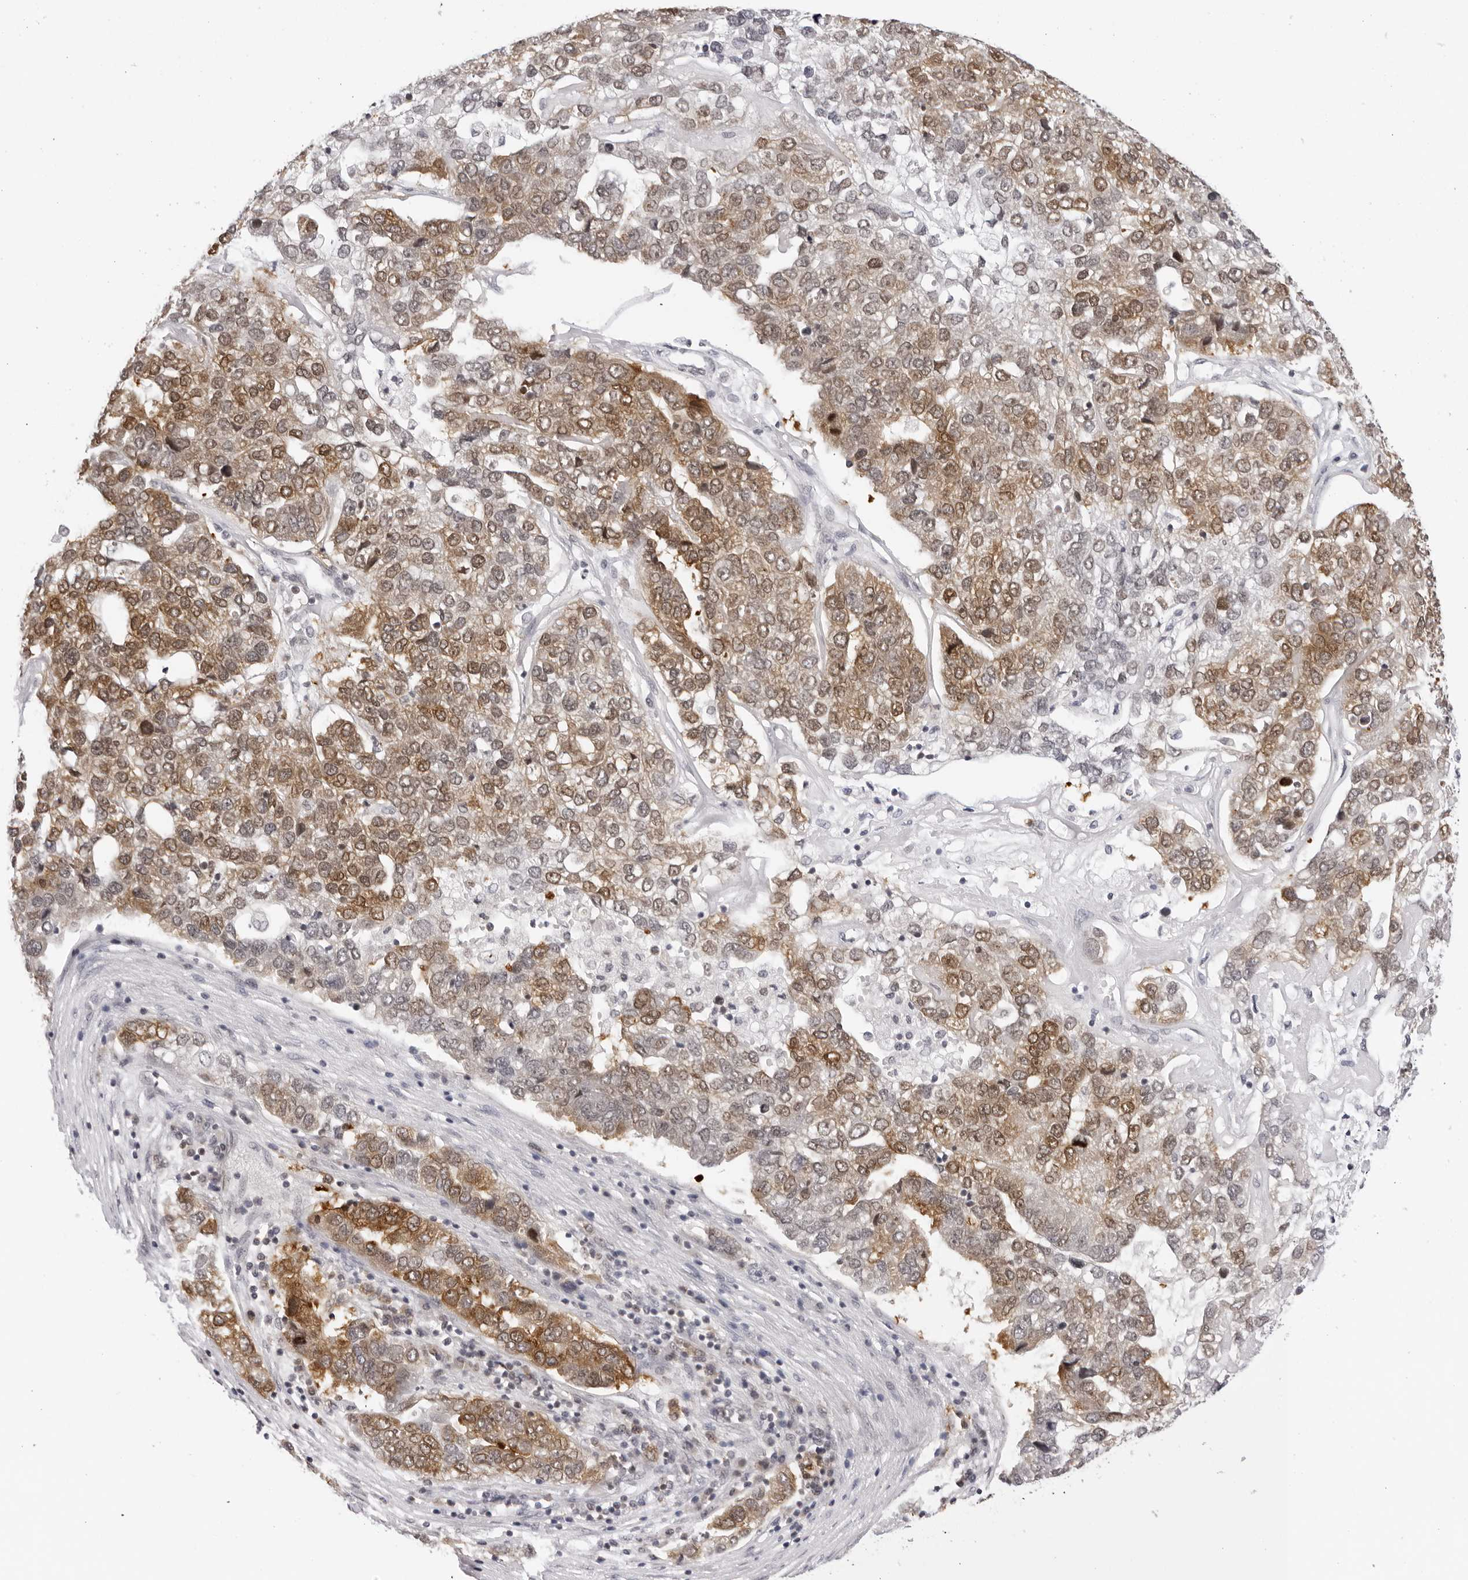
{"staining": {"intensity": "moderate", "quantity": ">75%", "location": "cytoplasmic/membranous,nuclear"}, "tissue": "pancreatic cancer", "cell_type": "Tumor cells", "image_type": "cancer", "snomed": [{"axis": "morphology", "description": "Adenocarcinoma, NOS"}, {"axis": "topography", "description": "Pancreas"}], "caption": "Adenocarcinoma (pancreatic) stained for a protein shows moderate cytoplasmic/membranous and nuclear positivity in tumor cells.", "gene": "WDR77", "patient": {"sex": "female", "age": 61}}